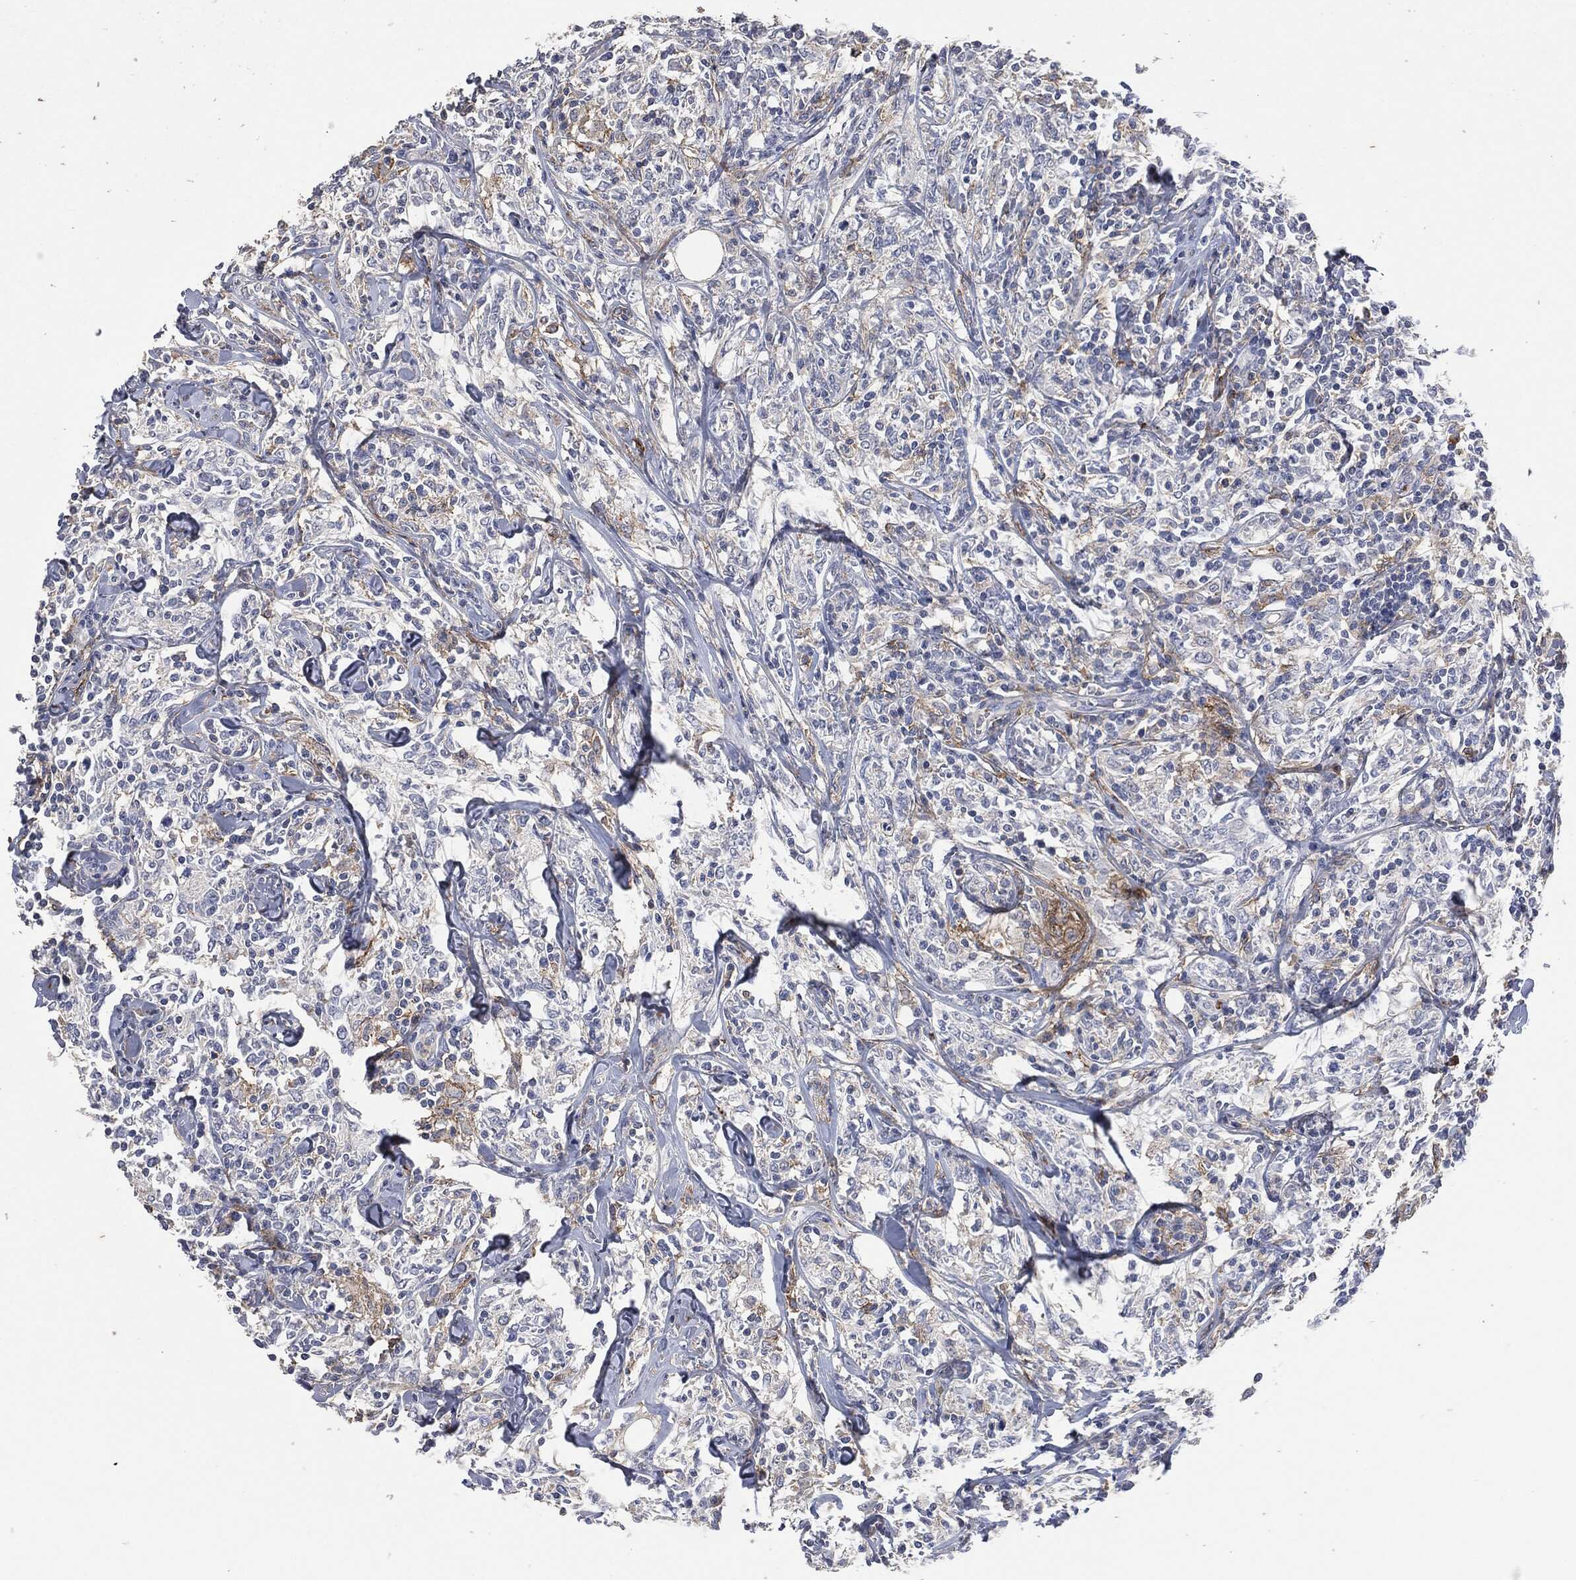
{"staining": {"intensity": "moderate", "quantity": "<25%", "location": "cytoplasmic/membranous"}, "tissue": "lymphoma", "cell_type": "Tumor cells", "image_type": "cancer", "snomed": [{"axis": "morphology", "description": "Malignant lymphoma, non-Hodgkin's type, High grade"}, {"axis": "topography", "description": "Lymph node"}], "caption": "IHC photomicrograph of neoplastic tissue: high-grade malignant lymphoma, non-Hodgkin's type stained using immunohistochemistry exhibits low levels of moderate protein expression localized specifically in the cytoplasmic/membranous of tumor cells, appearing as a cytoplasmic/membranous brown color.", "gene": "CD33", "patient": {"sex": "female", "age": 84}}